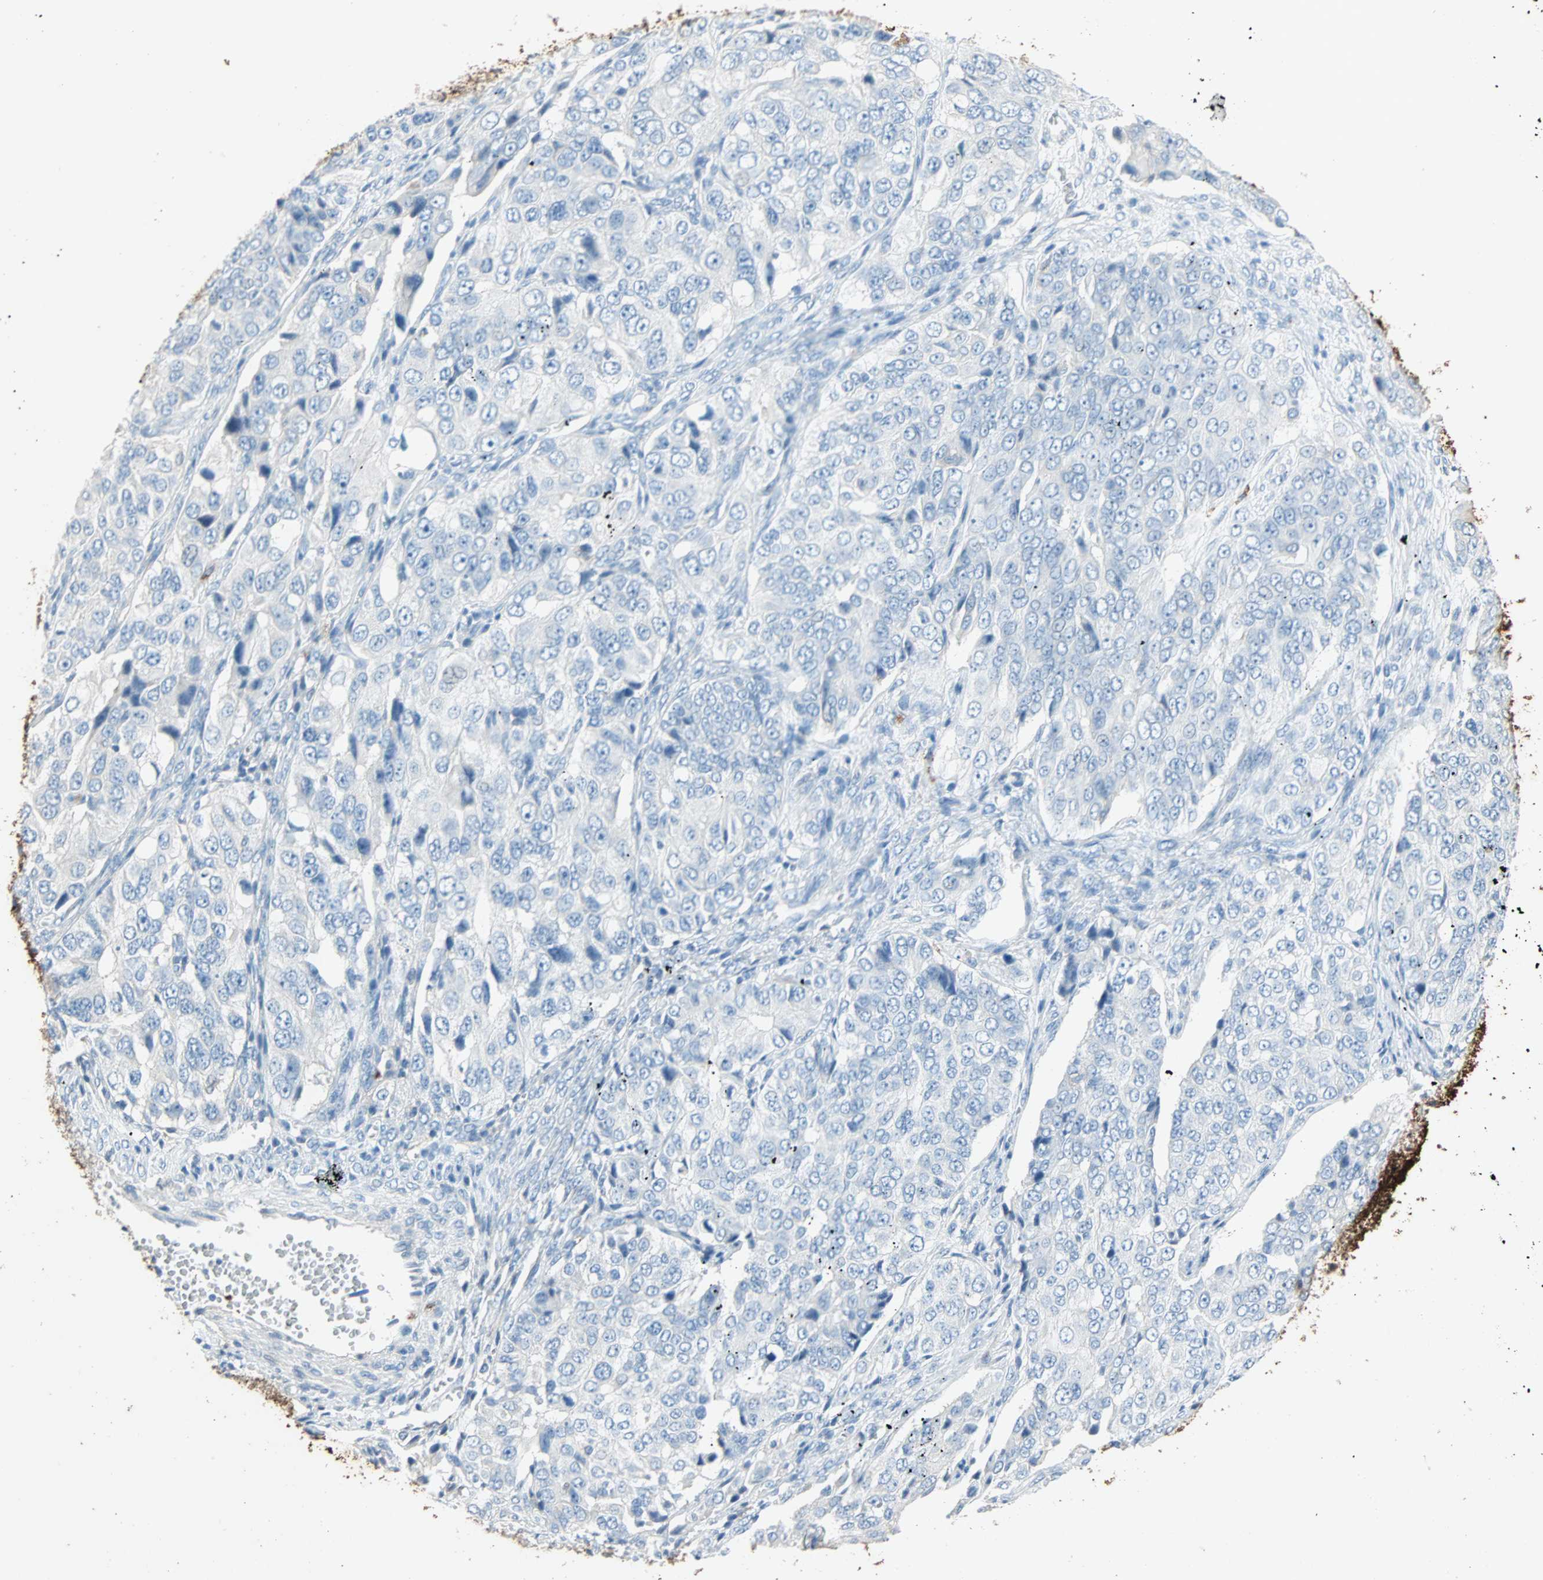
{"staining": {"intensity": "negative", "quantity": "none", "location": "none"}, "tissue": "ovarian cancer", "cell_type": "Tumor cells", "image_type": "cancer", "snomed": [{"axis": "morphology", "description": "Carcinoma, endometroid"}, {"axis": "topography", "description": "Ovary"}], "caption": "Photomicrograph shows no protein expression in tumor cells of ovarian cancer (endometroid carcinoma) tissue.", "gene": "CLEC4A", "patient": {"sex": "female", "age": 51}}